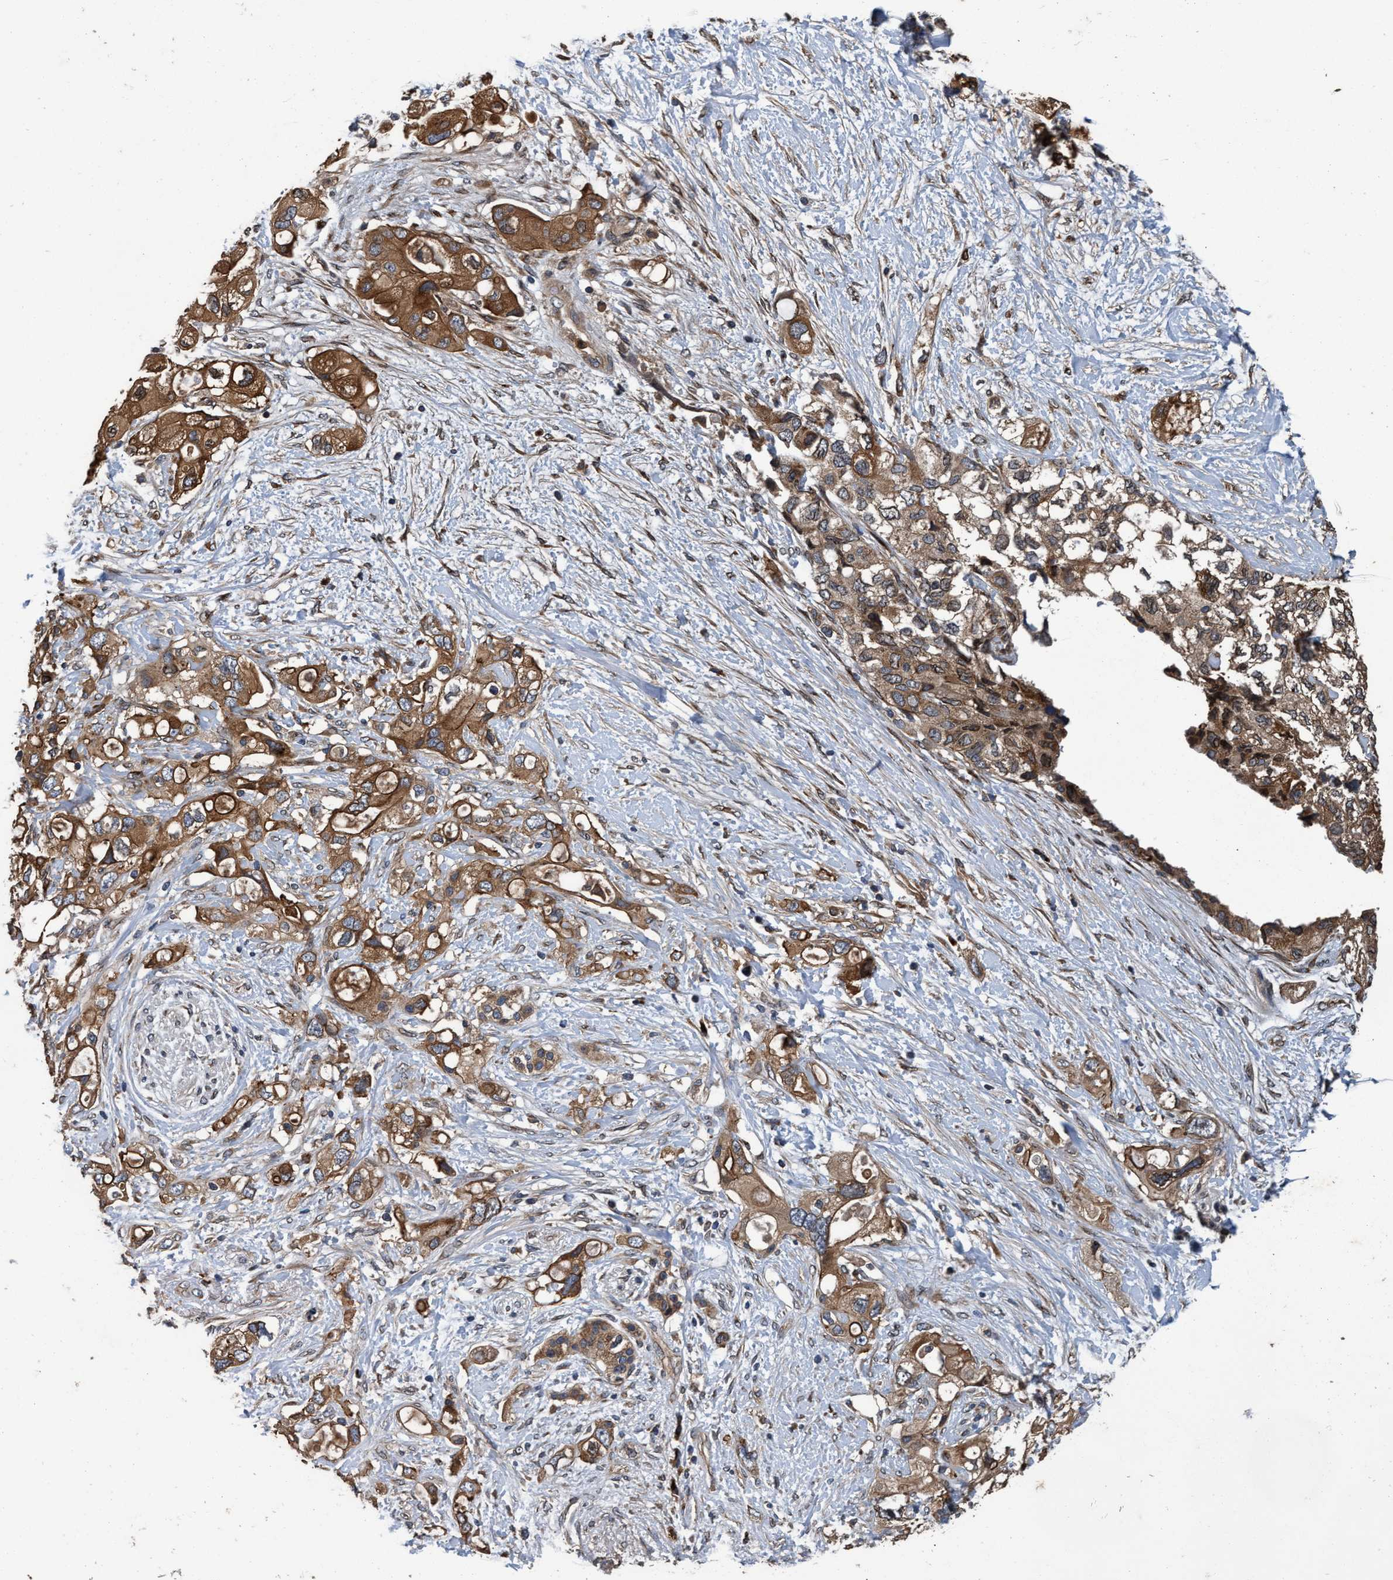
{"staining": {"intensity": "moderate", "quantity": ">75%", "location": "cytoplasmic/membranous"}, "tissue": "pancreatic cancer", "cell_type": "Tumor cells", "image_type": "cancer", "snomed": [{"axis": "morphology", "description": "Adenocarcinoma, NOS"}, {"axis": "topography", "description": "Pancreas"}], "caption": "Brown immunohistochemical staining in human pancreatic cancer (adenocarcinoma) shows moderate cytoplasmic/membranous staining in approximately >75% of tumor cells.", "gene": "MACC1", "patient": {"sex": "female", "age": 56}}